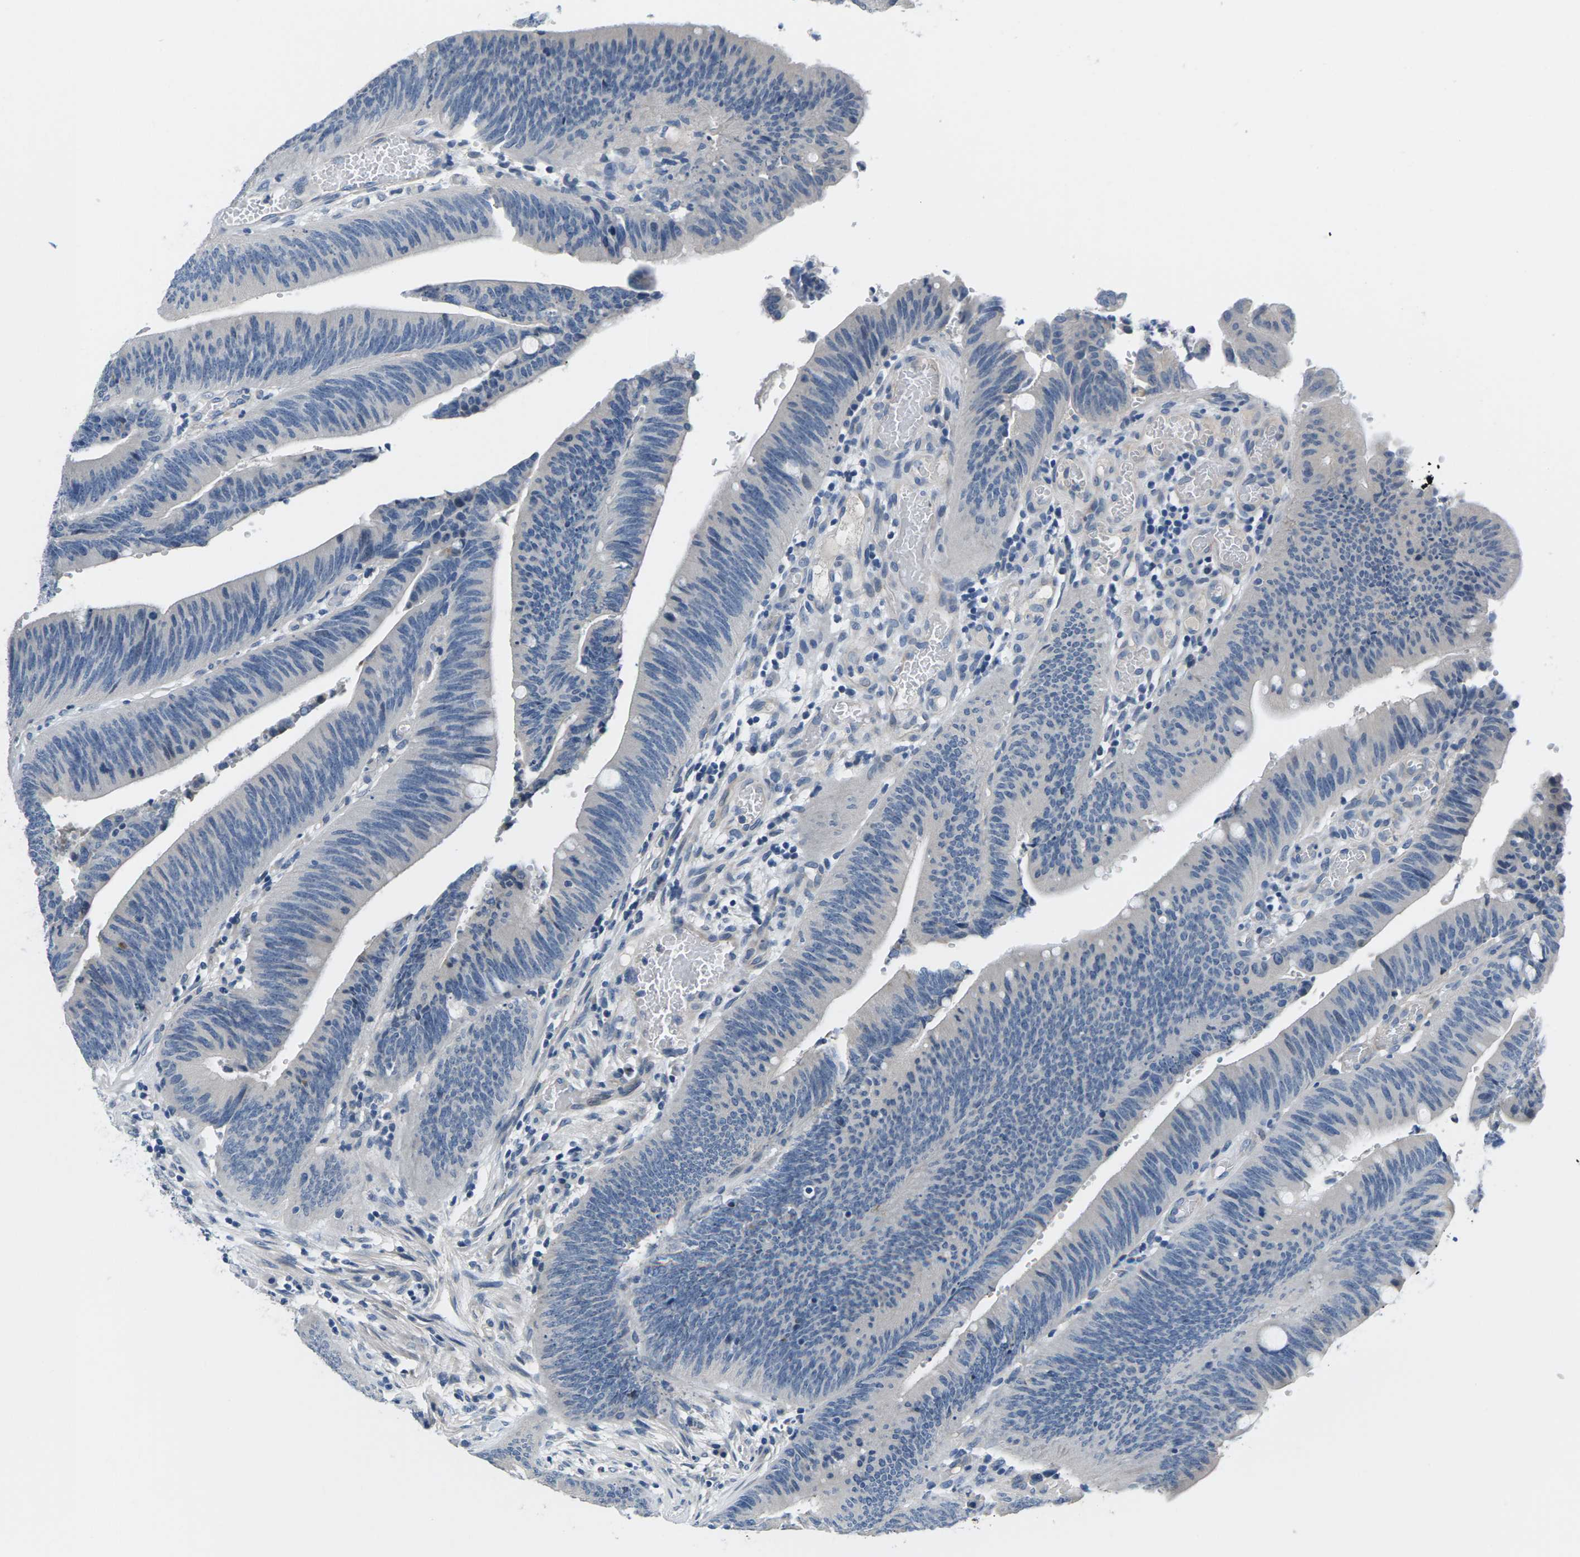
{"staining": {"intensity": "negative", "quantity": "none", "location": "none"}, "tissue": "colorectal cancer", "cell_type": "Tumor cells", "image_type": "cancer", "snomed": [{"axis": "morphology", "description": "Normal tissue, NOS"}, {"axis": "morphology", "description": "Adenocarcinoma, NOS"}, {"axis": "topography", "description": "Rectum"}], "caption": "Protein analysis of colorectal cancer (adenocarcinoma) shows no significant positivity in tumor cells.", "gene": "TSPAN2", "patient": {"sex": "female", "age": 66}}